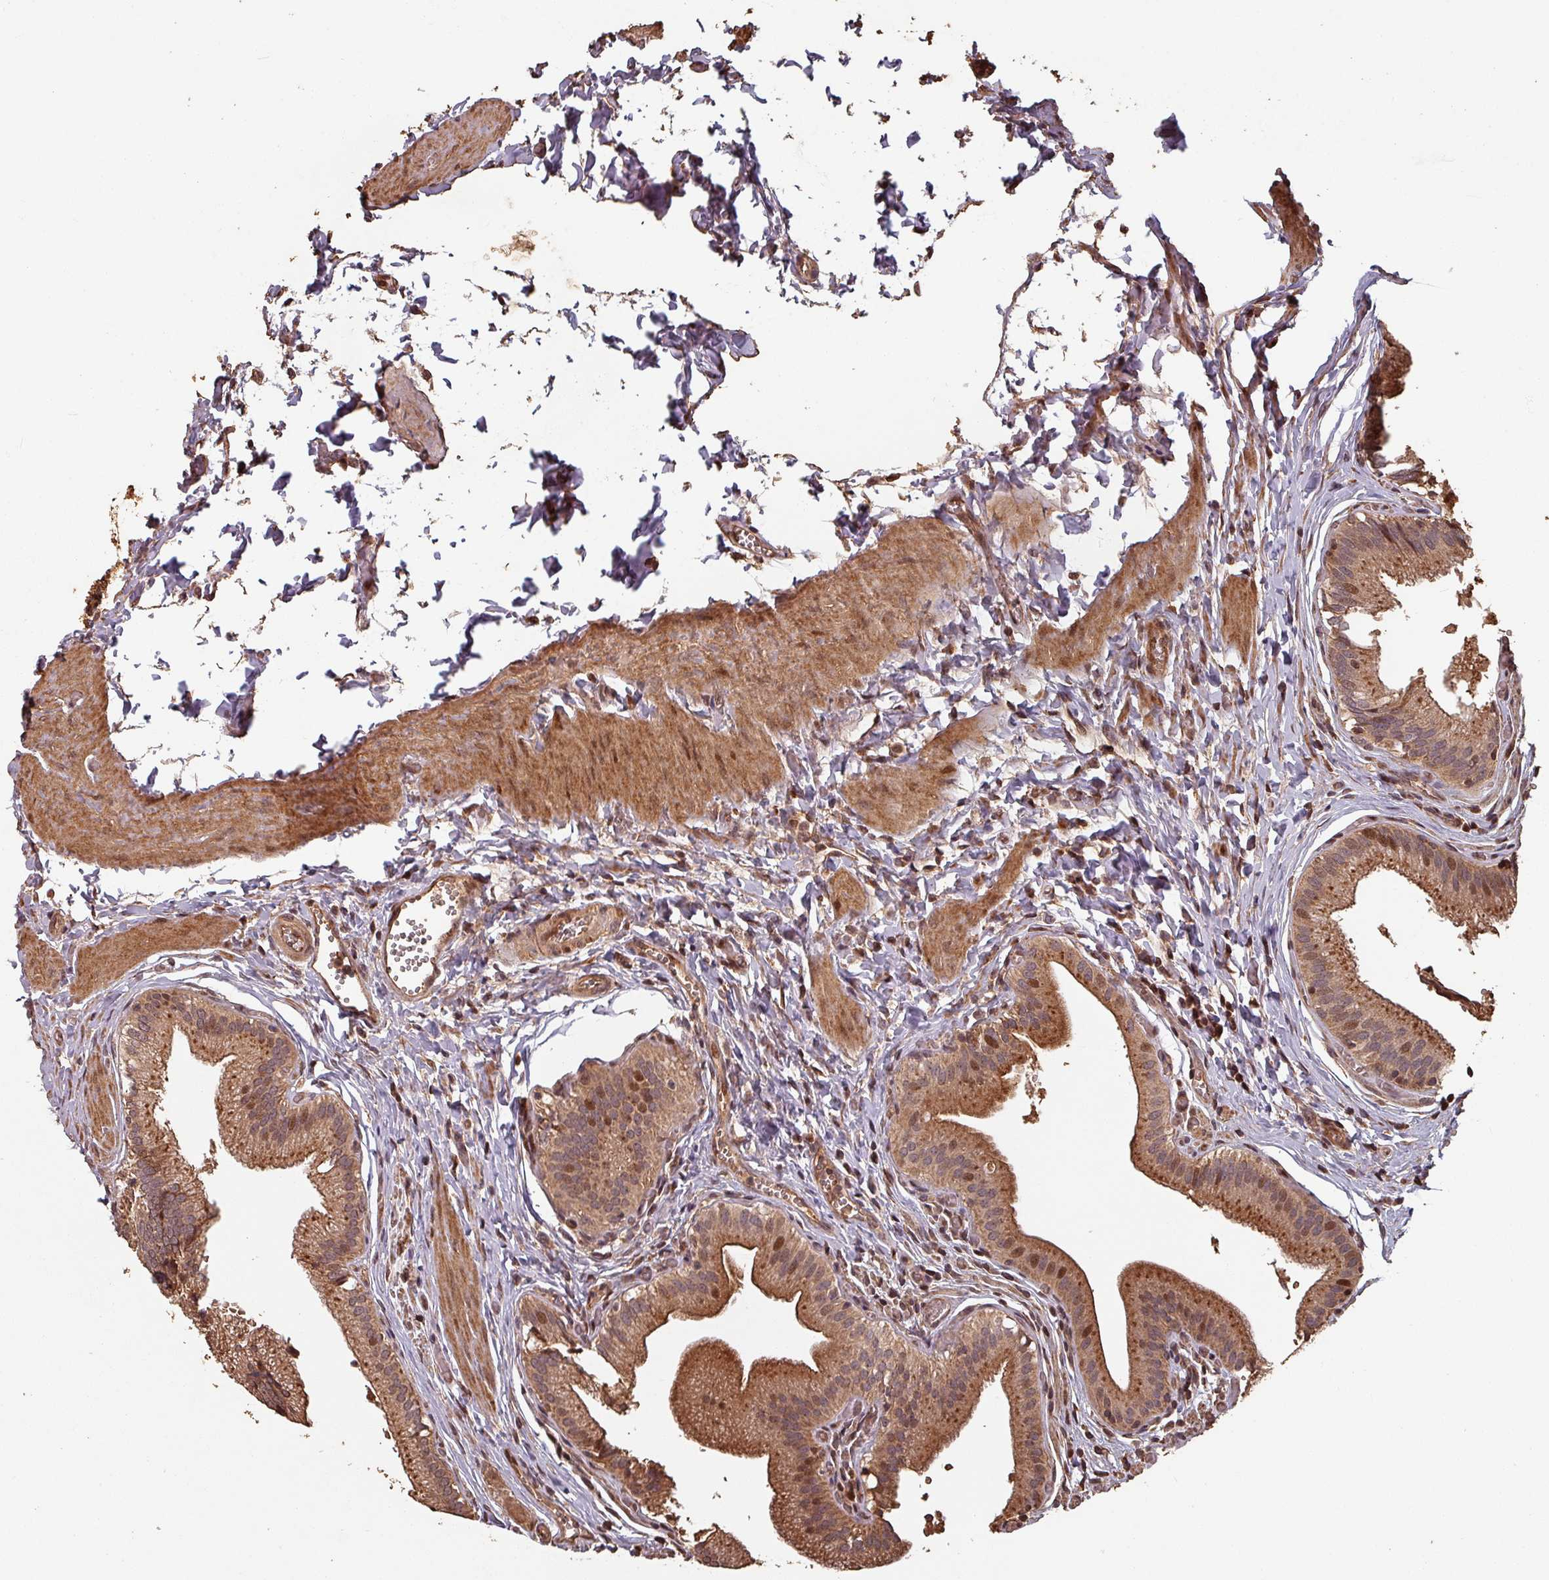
{"staining": {"intensity": "strong", "quantity": ">75%", "location": "cytoplasmic/membranous,nuclear"}, "tissue": "gallbladder", "cell_type": "Glandular cells", "image_type": "normal", "snomed": [{"axis": "morphology", "description": "Normal tissue, NOS"}, {"axis": "topography", "description": "Gallbladder"}, {"axis": "topography", "description": "Peripheral nerve tissue"}], "caption": "Strong cytoplasmic/membranous,nuclear staining for a protein is appreciated in about >75% of glandular cells of unremarkable gallbladder using immunohistochemistry (IHC).", "gene": "EID1", "patient": {"sex": "male", "age": 17}}